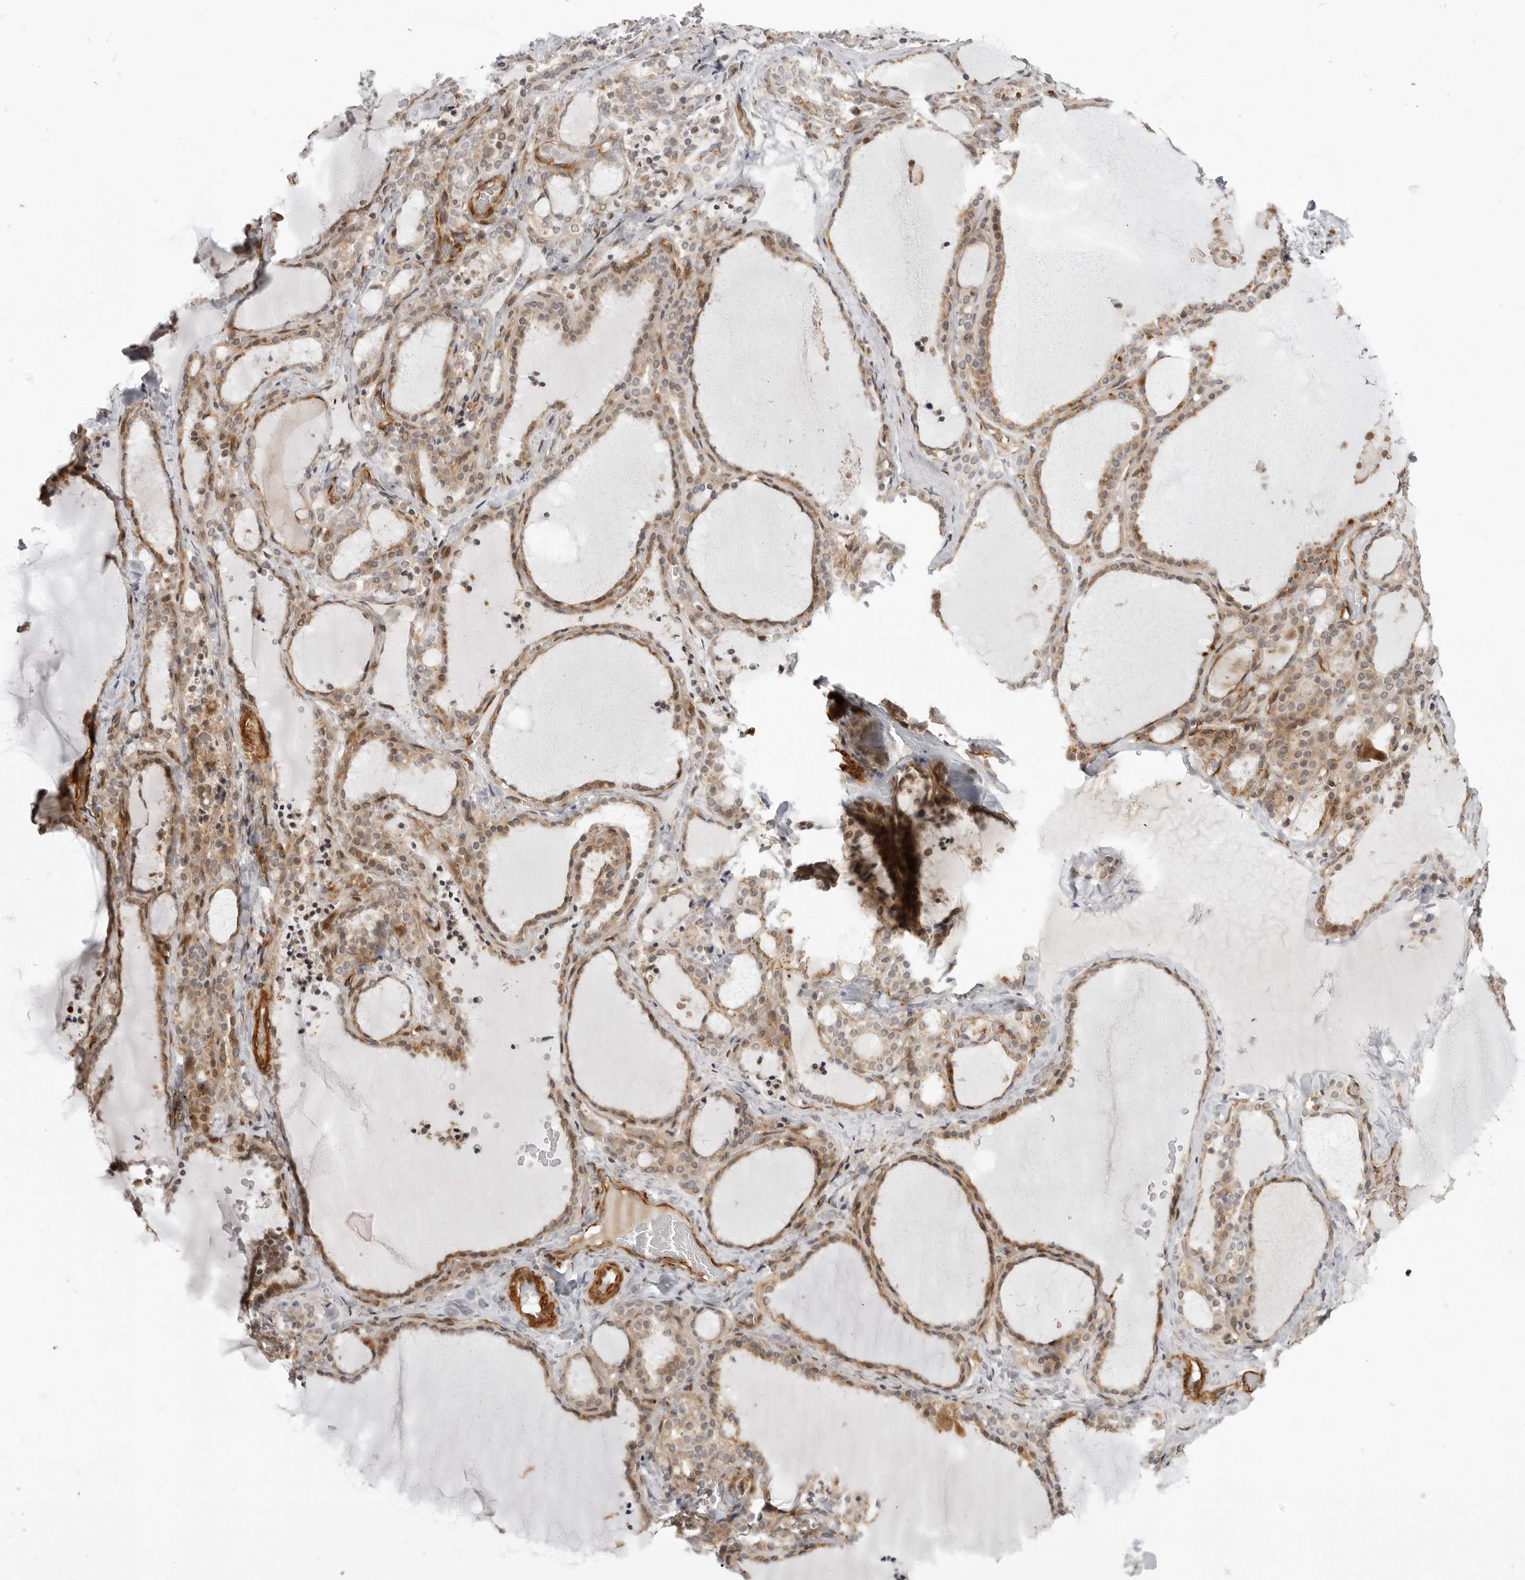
{"staining": {"intensity": "moderate", "quantity": ">75%", "location": "cytoplasmic/membranous,nuclear"}, "tissue": "thyroid gland", "cell_type": "Glandular cells", "image_type": "normal", "snomed": [{"axis": "morphology", "description": "Normal tissue, NOS"}, {"axis": "topography", "description": "Thyroid gland"}], "caption": "Normal thyroid gland exhibits moderate cytoplasmic/membranous,nuclear expression in about >75% of glandular cells.", "gene": "SRGAP2", "patient": {"sex": "female", "age": 22}}